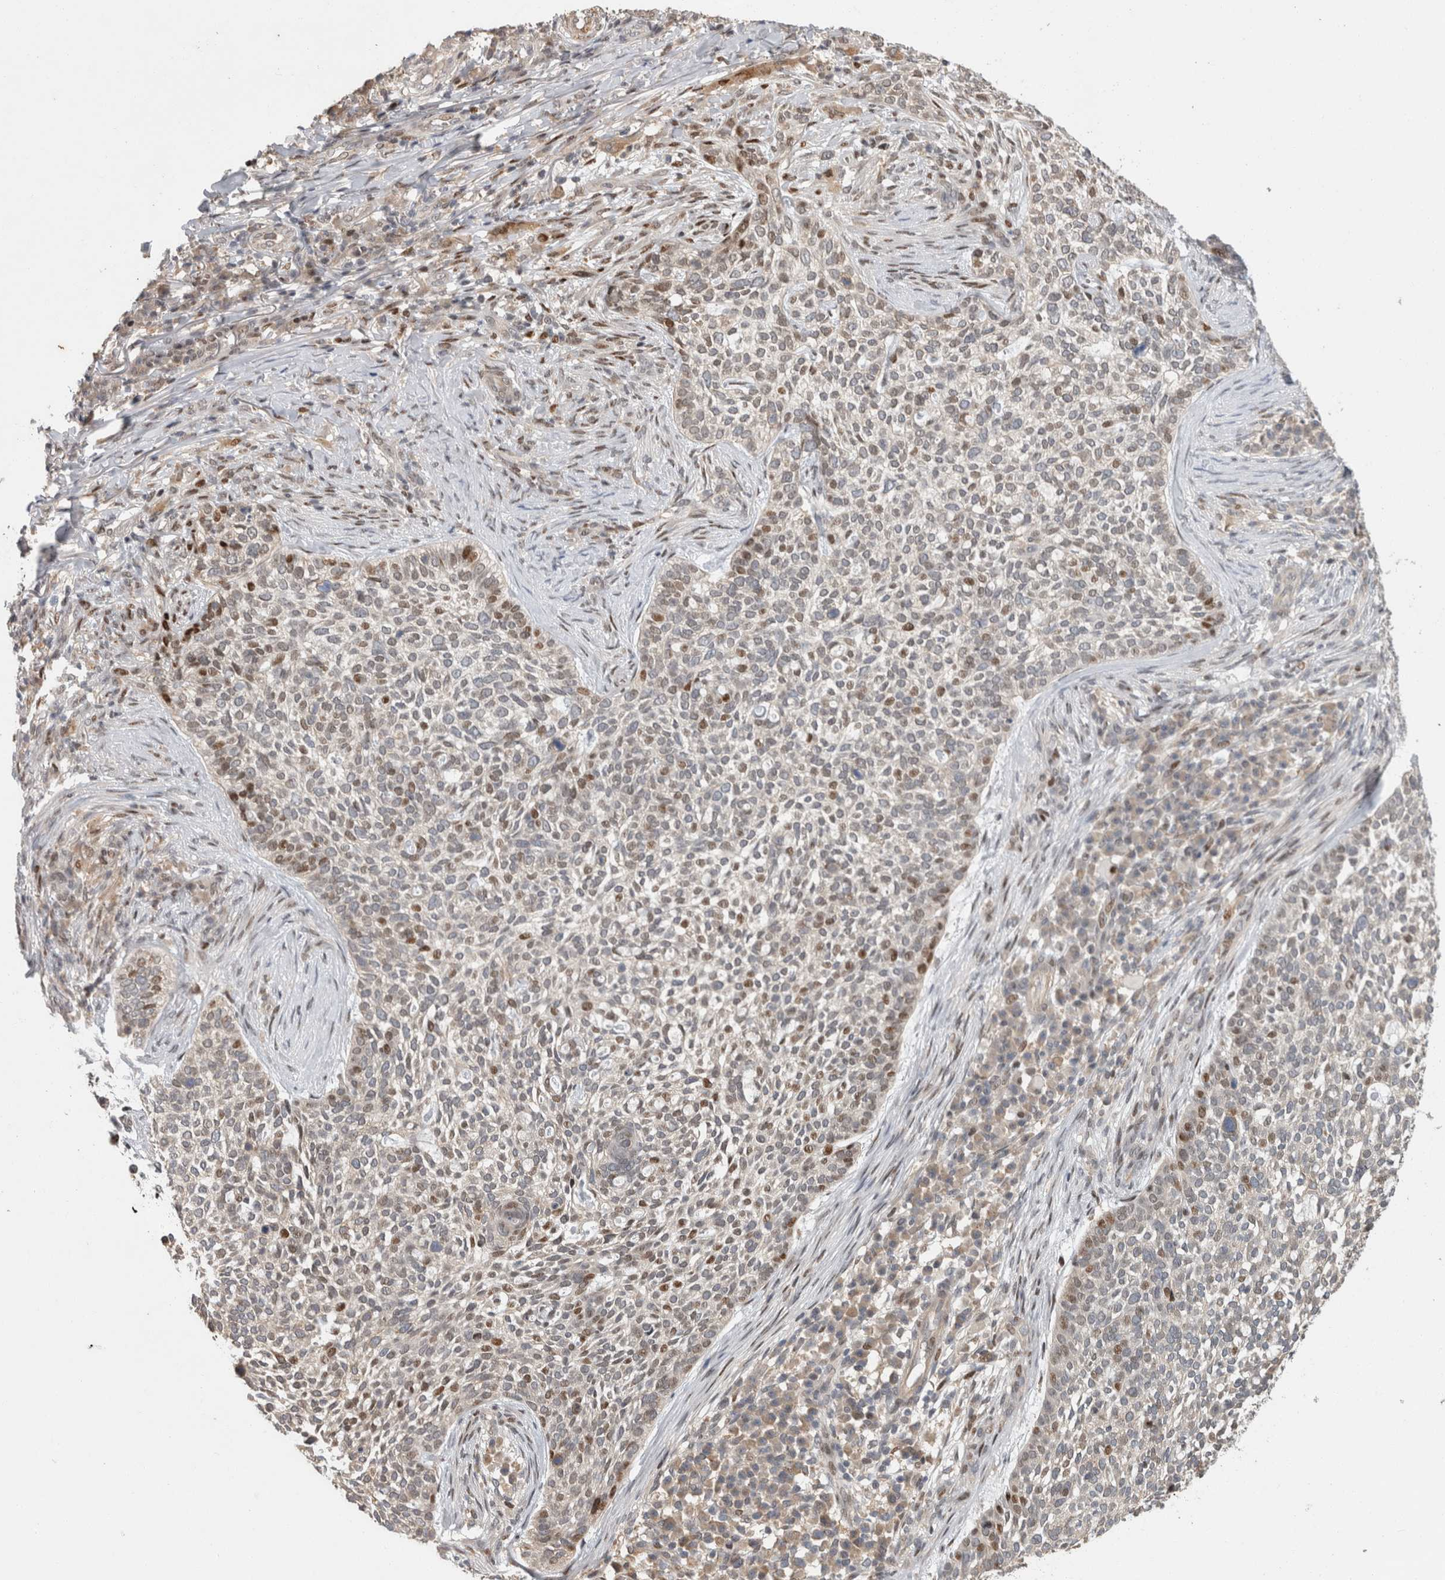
{"staining": {"intensity": "moderate", "quantity": "25%-75%", "location": "nuclear"}, "tissue": "skin cancer", "cell_type": "Tumor cells", "image_type": "cancer", "snomed": [{"axis": "morphology", "description": "Basal cell carcinoma"}, {"axis": "topography", "description": "Skin"}], "caption": "Moderate nuclear expression for a protein is identified in about 25%-75% of tumor cells of skin basal cell carcinoma using IHC.", "gene": "C8orf58", "patient": {"sex": "female", "age": 64}}